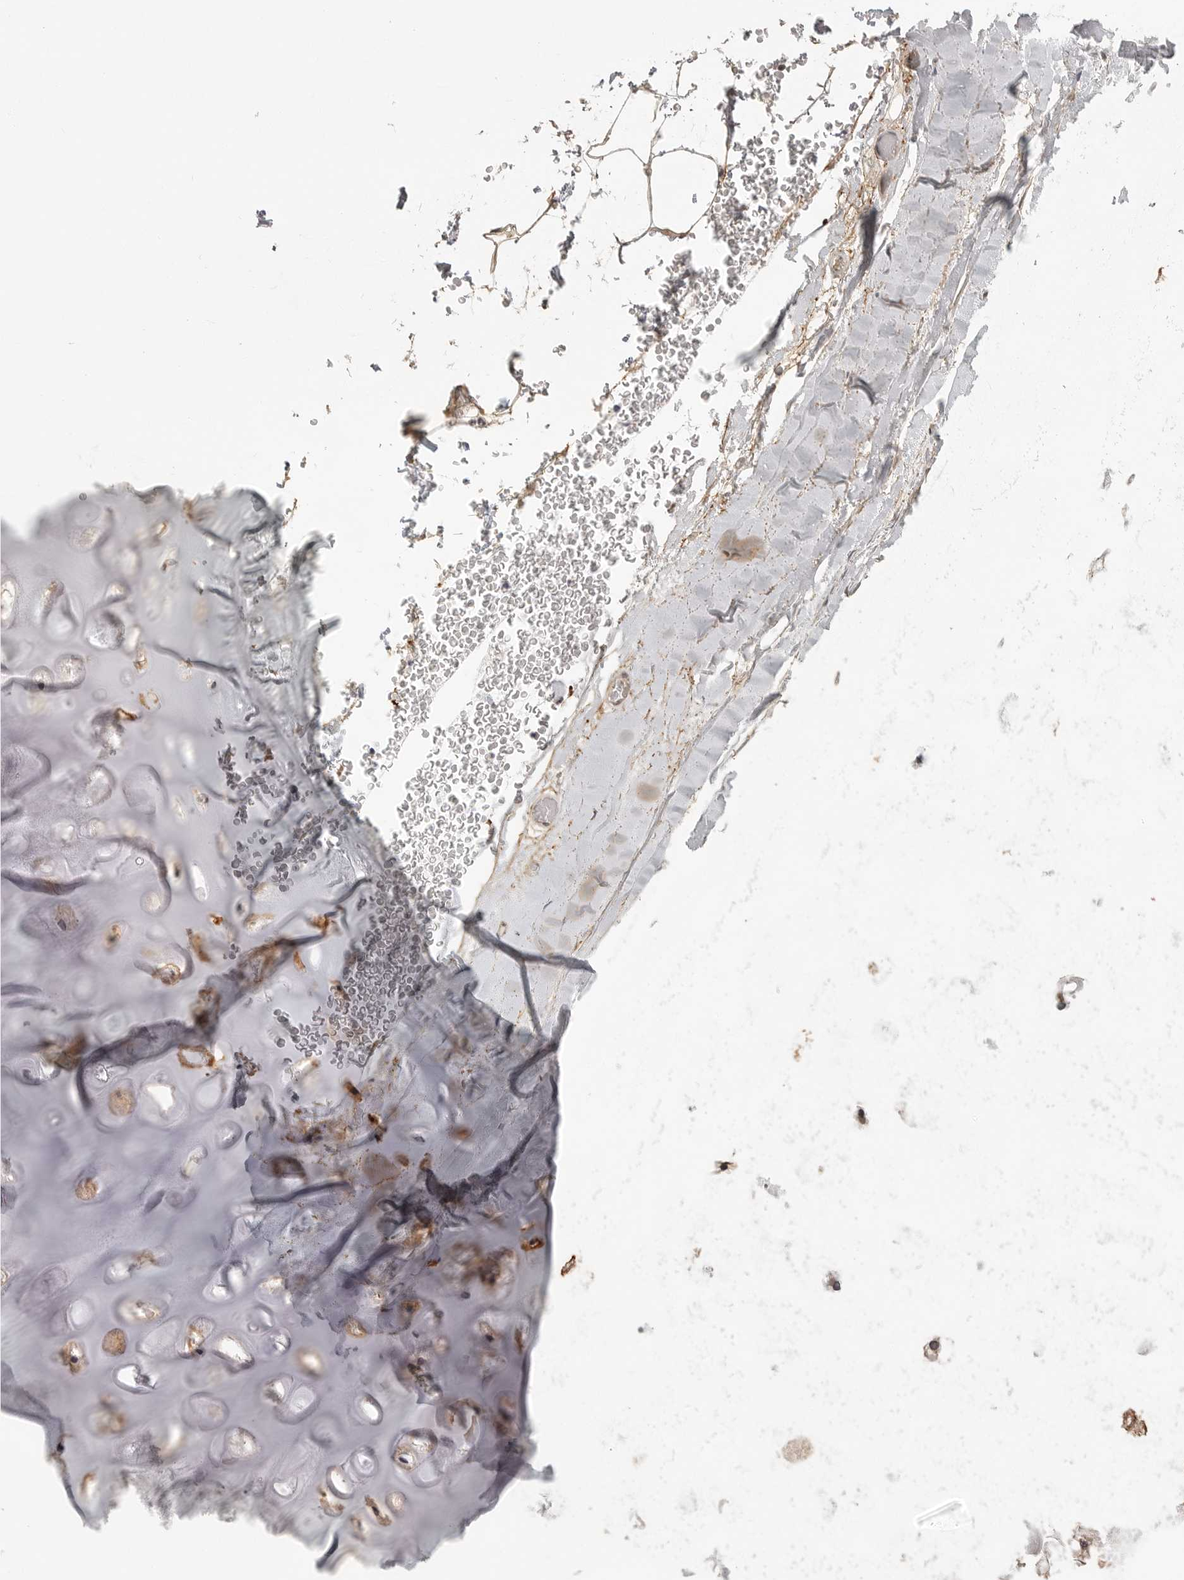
{"staining": {"intensity": "moderate", "quantity": "25%-75%", "location": "cytoplasmic/membranous"}, "tissue": "adipose tissue", "cell_type": "Adipocytes", "image_type": "normal", "snomed": [{"axis": "morphology", "description": "Normal tissue, NOS"}, {"axis": "topography", "description": "Bronchus"}], "caption": "Adipose tissue stained for a protein shows moderate cytoplasmic/membranous positivity in adipocytes. (DAB (3,3'-diaminobenzidine) IHC with brightfield microscopy, high magnification).", "gene": "UROD", "patient": {"sex": "male", "age": 66}}